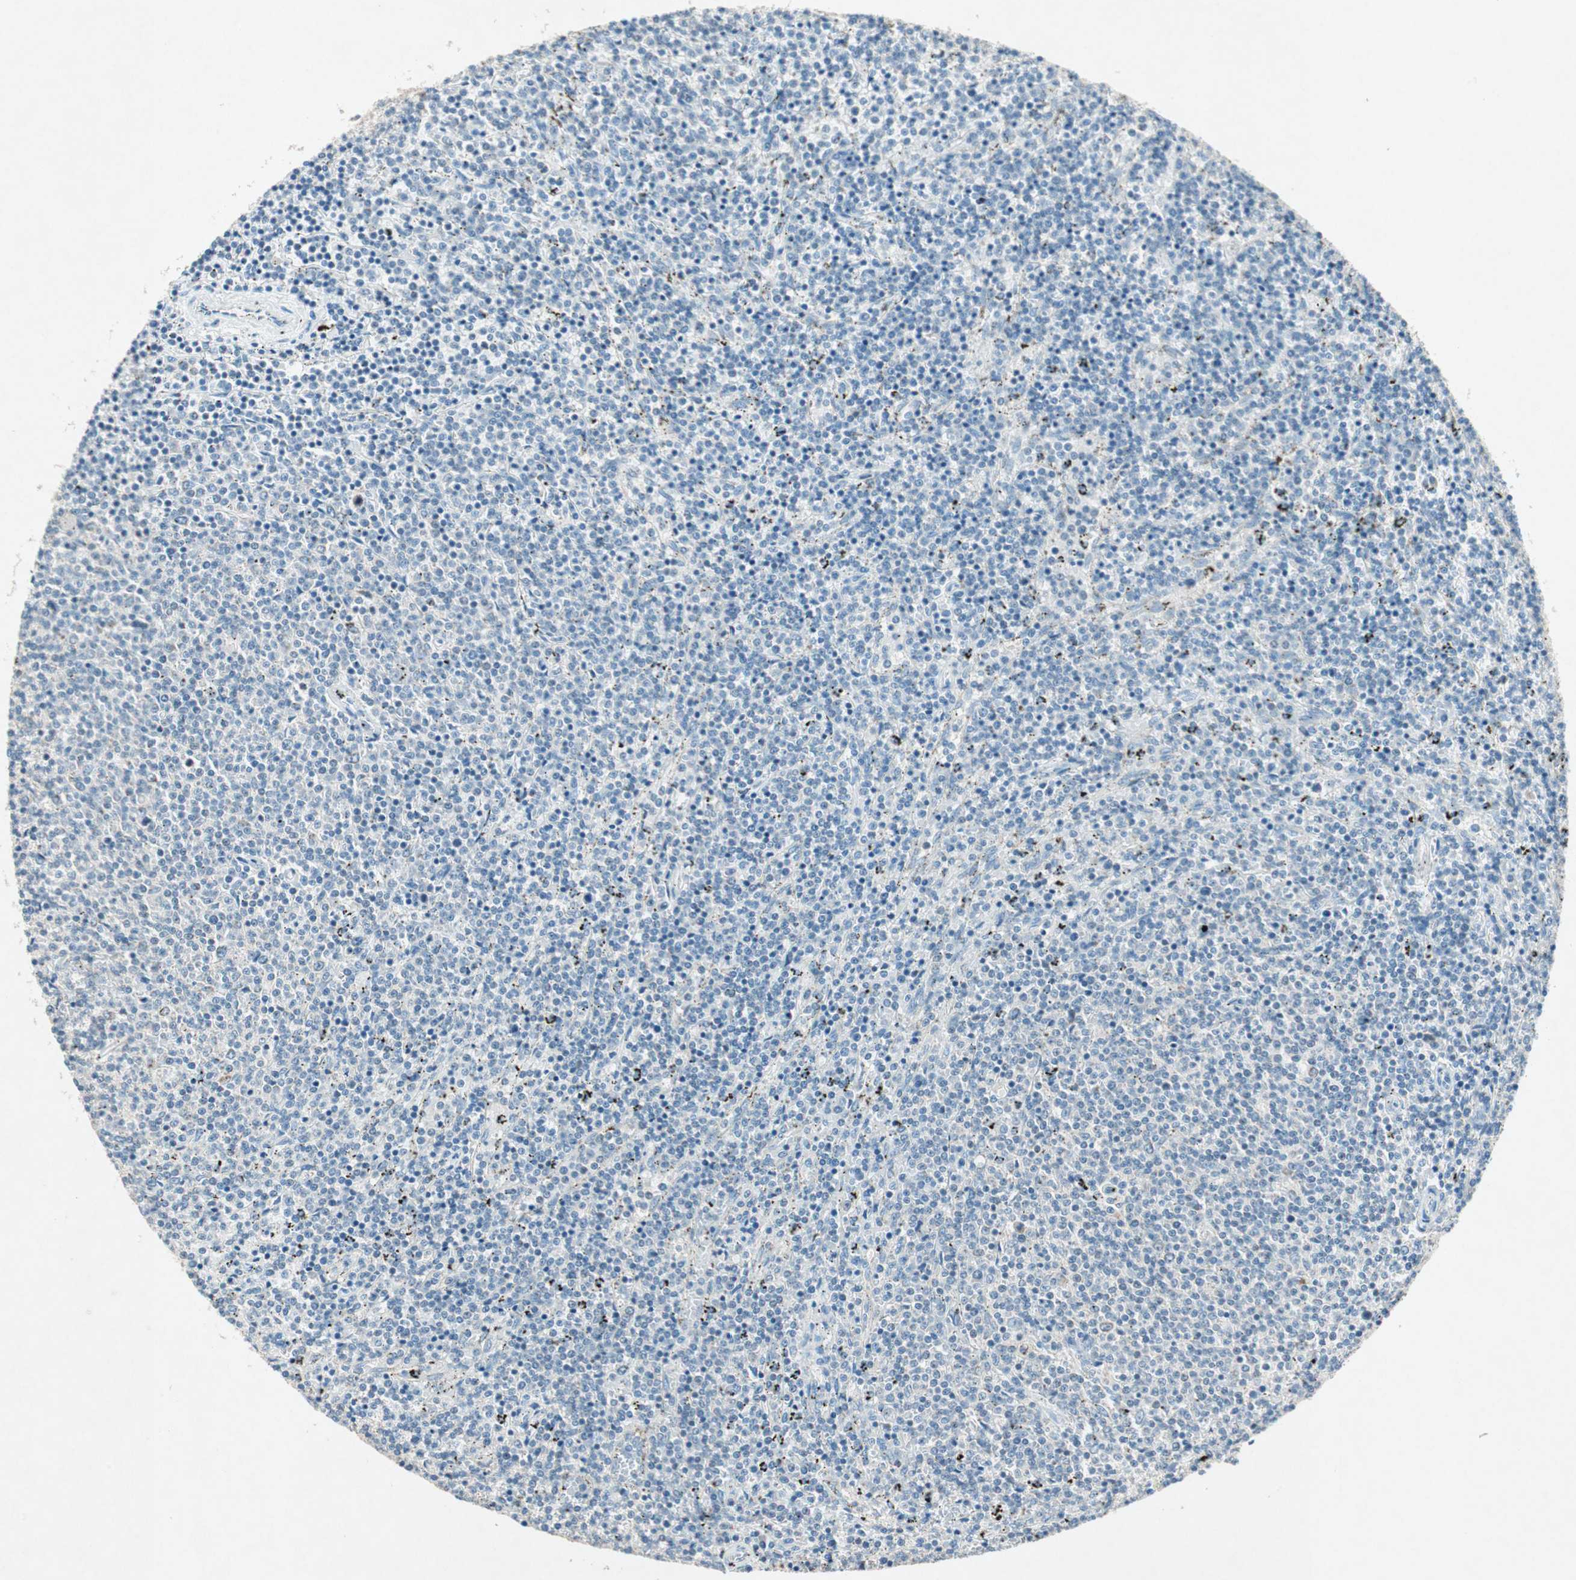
{"staining": {"intensity": "negative", "quantity": "none", "location": "none"}, "tissue": "lymphoma", "cell_type": "Tumor cells", "image_type": "cancer", "snomed": [{"axis": "morphology", "description": "Malignant lymphoma, non-Hodgkin's type, Low grade"}, {"axis": "topography", "description": "Spleen"}], "caption": "Human lymphoma stained for a protein using IHC exhibits no staining in tumor cells.", "gene": "NKAIN1", "patient": {"sex": "female", "age": 50}}